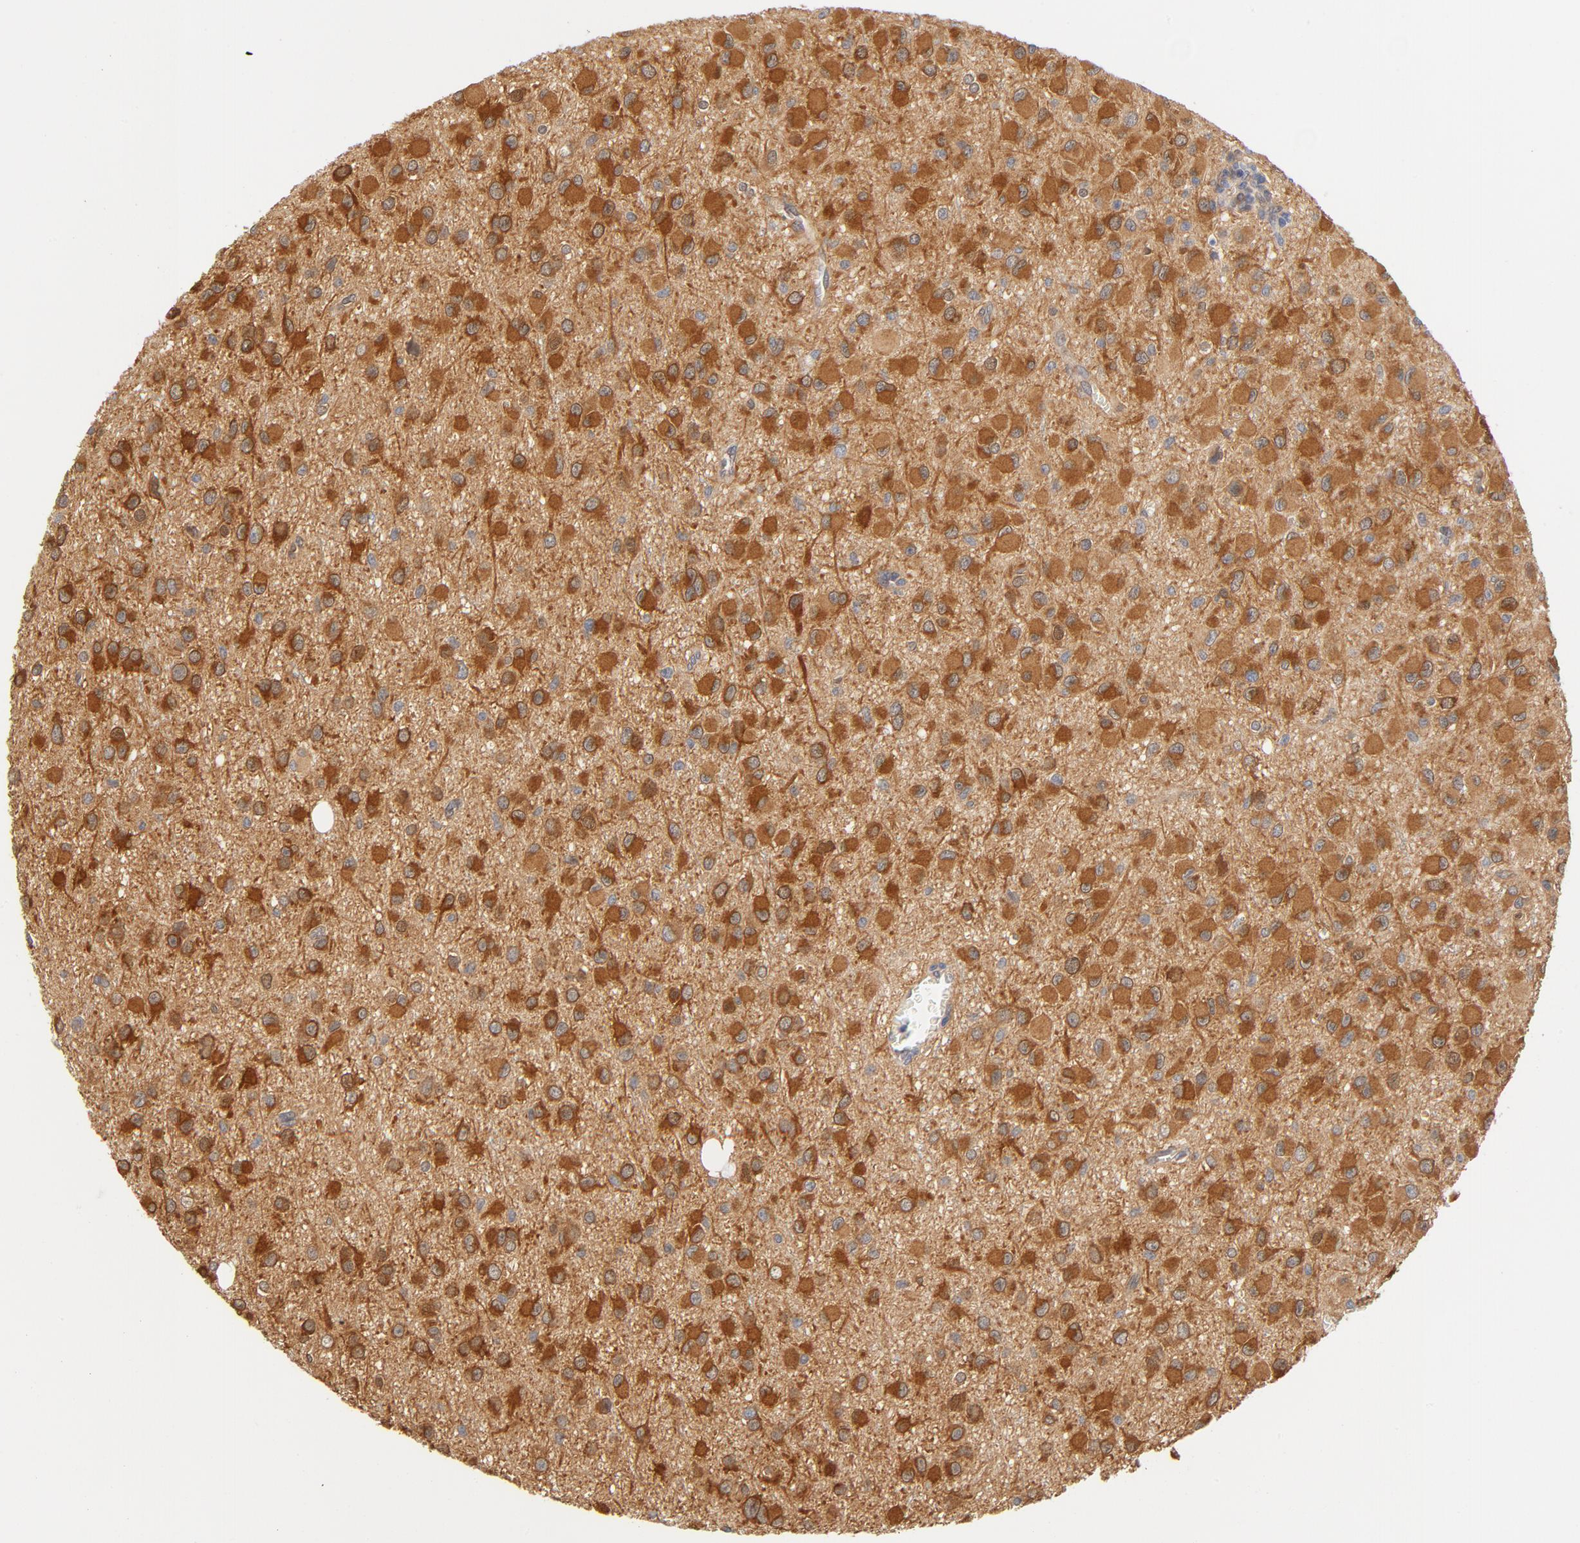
{"staining": {"intensity": "strong", "quantity": ">75%", "location": "cytoplasmic/membranous"}, "tissue": "glioma", "cell_type": "Tumor cells", "image_type": "cancer", "snomed": [{"axis": "morphology", "description": "Glioma, malignant, Low grade"}, {"axis": "topography", "description": "Brain"}], "caption": "IHC of glioma exhibits high levels of strong cytoplasmic/membranous expression in about >75% of tumor cells.", "gene": "ASMTL", "patient": {"sex": "male", "age": 42}}